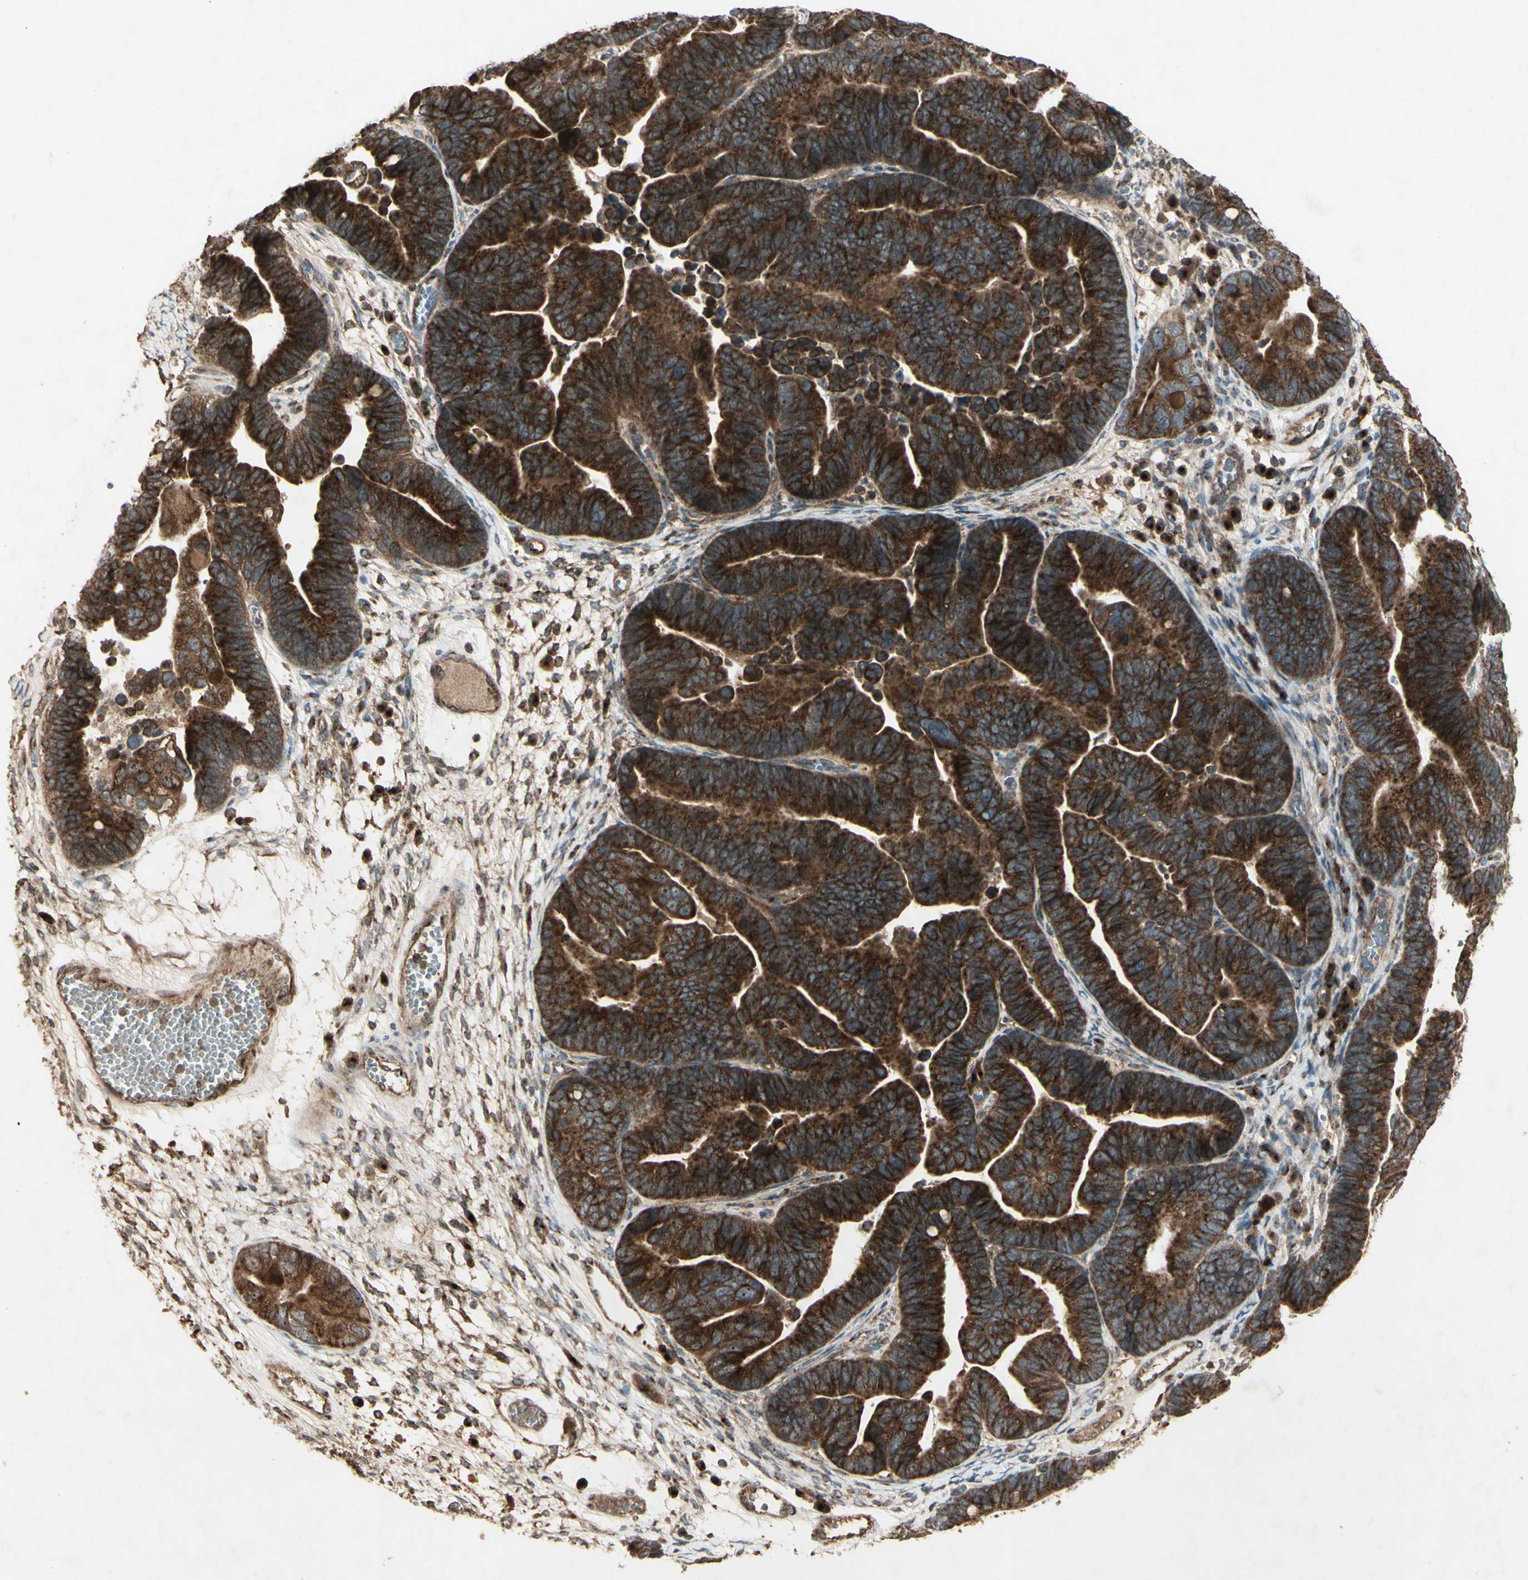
{"staining": {"intensity": "strong", "quantity": ">75%", "location": "cytoplasmic/membranous"}, "tissue": "ovarian cancer", "cell_type": "Tumor cells", "image_type": "cancer", "snomed": [{"axis": "morphology", "description": "Cystadenocarcinoma, serous, NOS"}, {"axis": "topography", "description": "Ovary"}], "caption": "Ovarian serous cystadenocarcinoma was stained to show a protein in brown. There is high levels of strong cytoplasmic/membranous positivity in about >75% of tumor cells.", "gene": "AP1G1", "patient": {"sex": "female", "age": 56}}